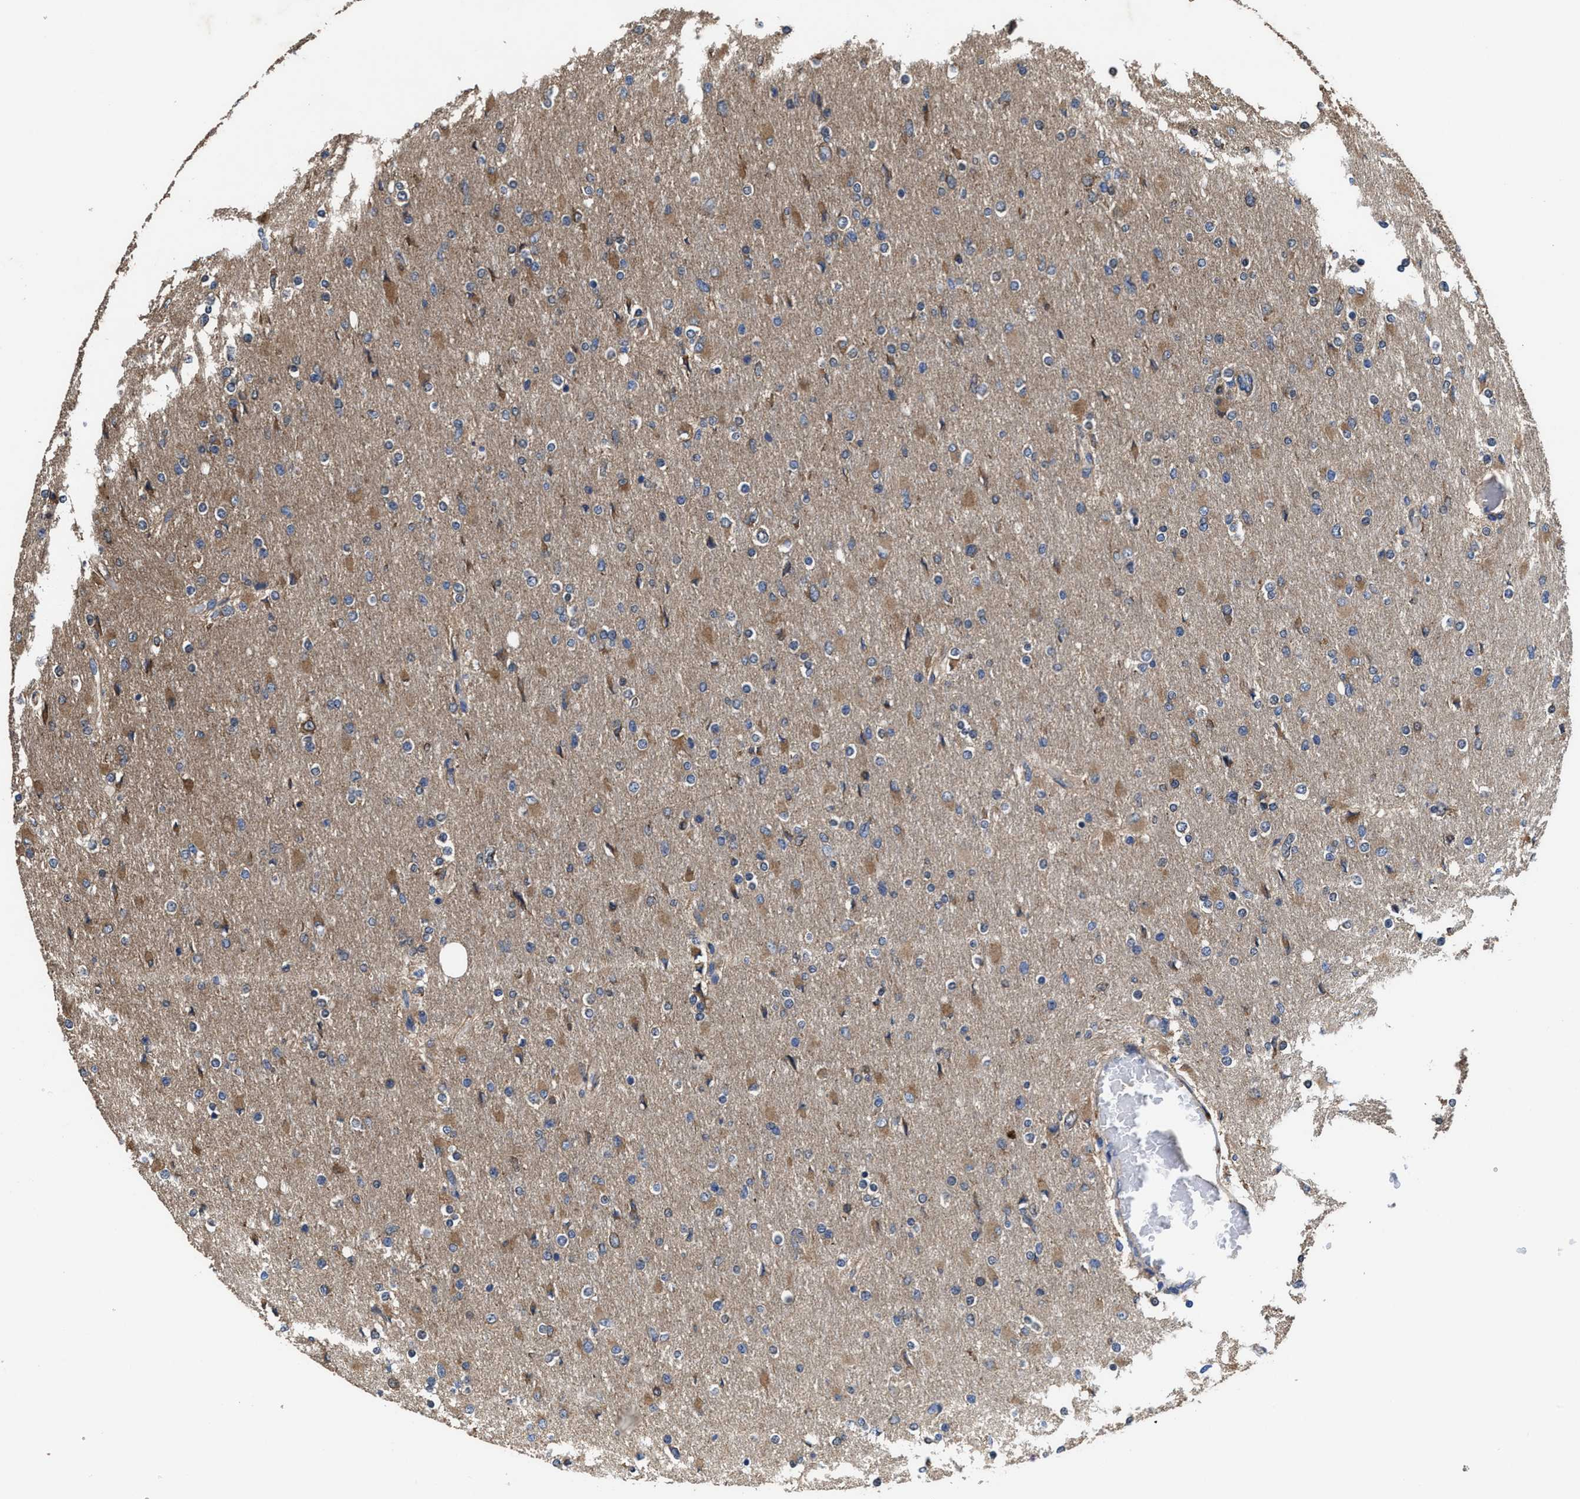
{"staining": {"intensity": "moderate", "quantity": "25%-75%", "location": "cytoplasmic/membranous"}, "tissue": "glioma", "cell_type": "Tumor cells", "image_type": "cancer", "snomed": [{"axis": "morphology", "description": "Glioma, malignant, High grade"}, {"axis": "topography", "description": "Cerebral cortex"}], "caption": "A medium amount of moderate cytoplasmic/membranous expression is identified in about 25%-75% of tumor cells in high-grade glioma (malignant) tissue. (DAB IHC, brown staining for protein, blue staining for nuclei).", "gene": "IDNK", "patient": {"sex": "female", "age": 36}}